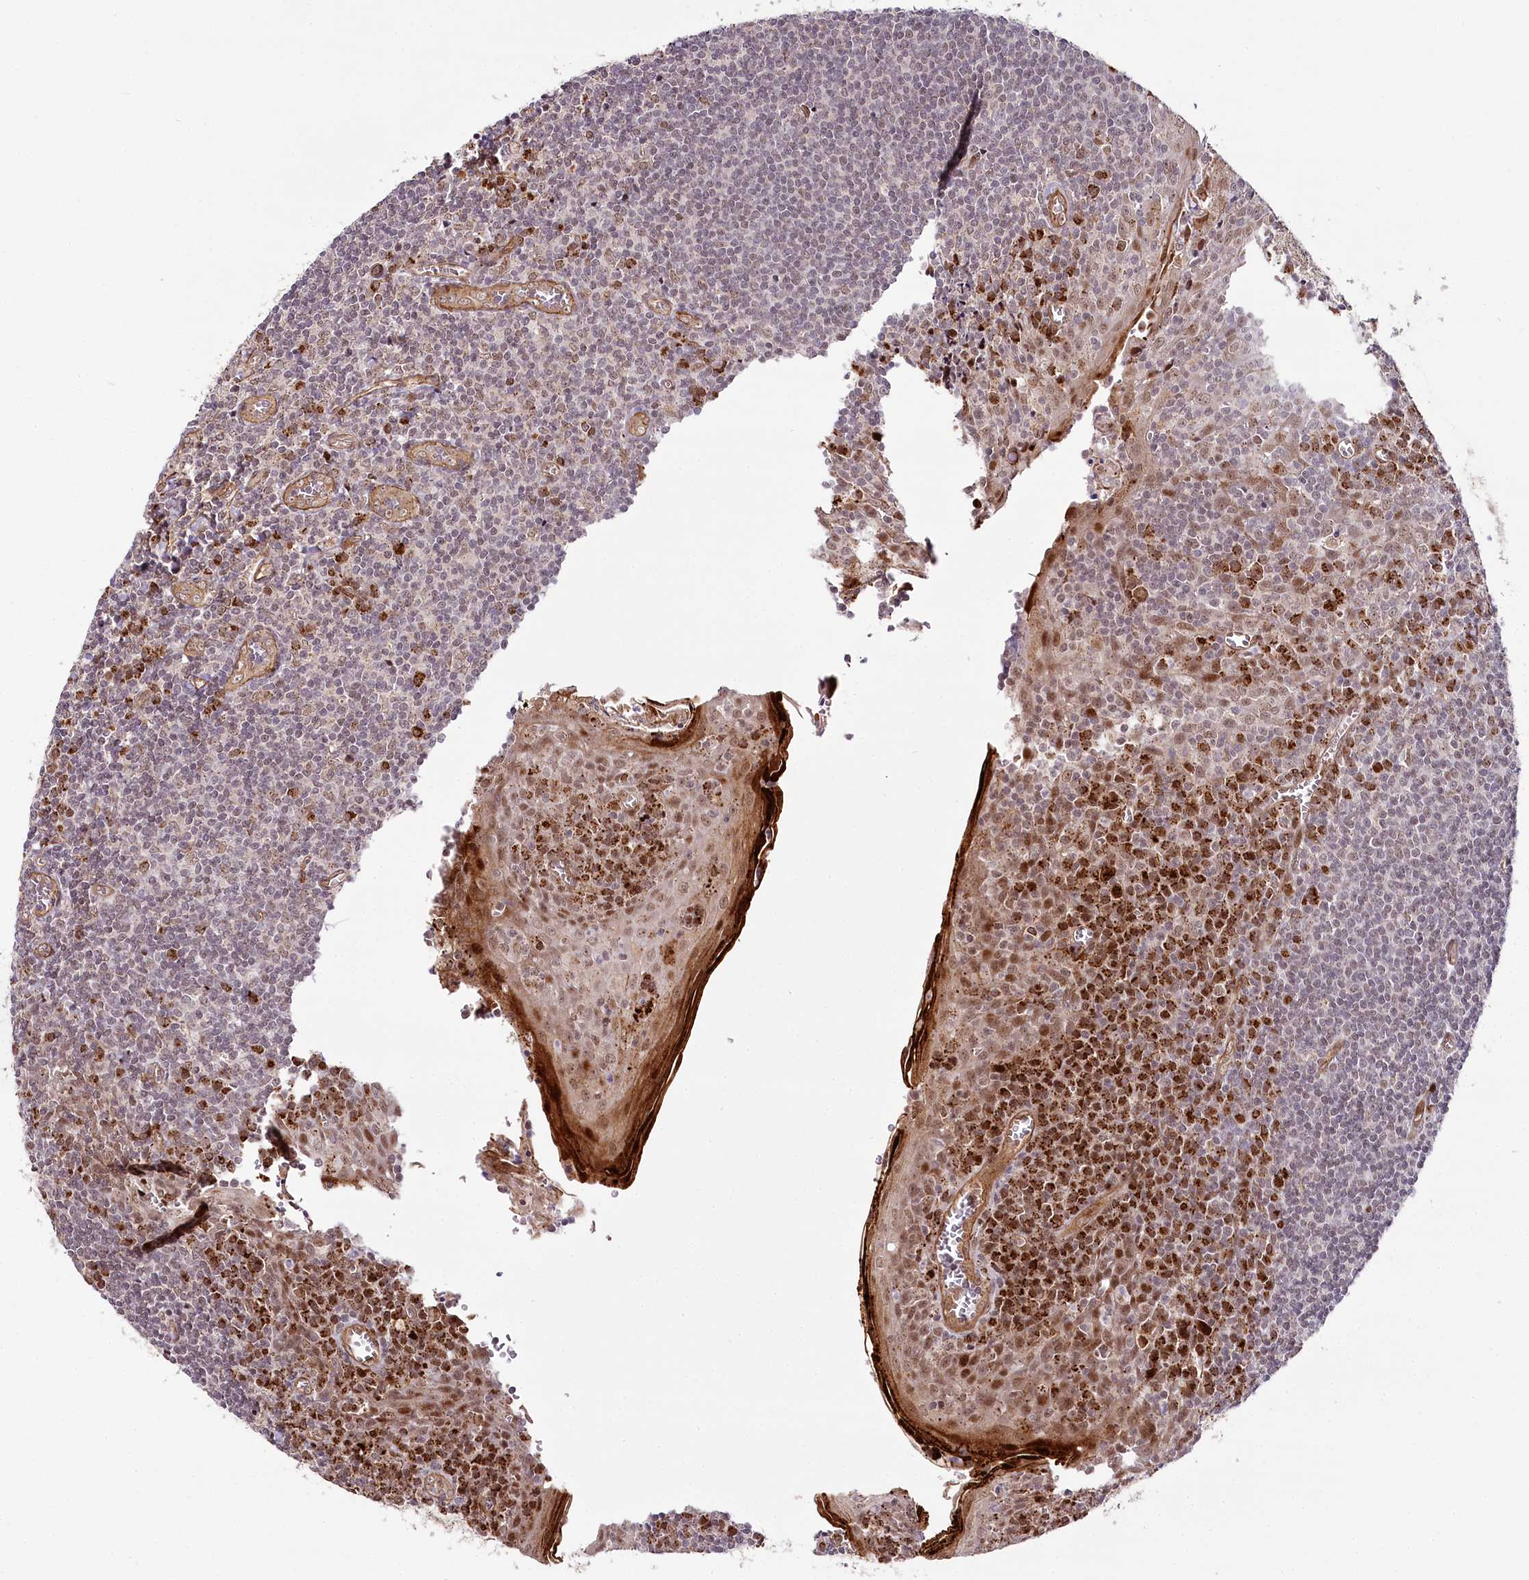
{"staining": {"intensity": "weak", "quantity": "<25%", "location": "cytoplasmic/membranous"}, "tissue": "tonsil", "cell_type": "Germinal center cells", "image_type": "normal", "snomed": [{"axis": "morphology", "description": "Normal tissue, NOS"}, {"axis": "topography", "description": "Tonsil"}], "caption": "DAB immunohistochemical staining of normal tonsil demonstrates no significant expression in germinal center cells.", "gene": "COPG1", "patient": {"sex": "male", "age": 27}}